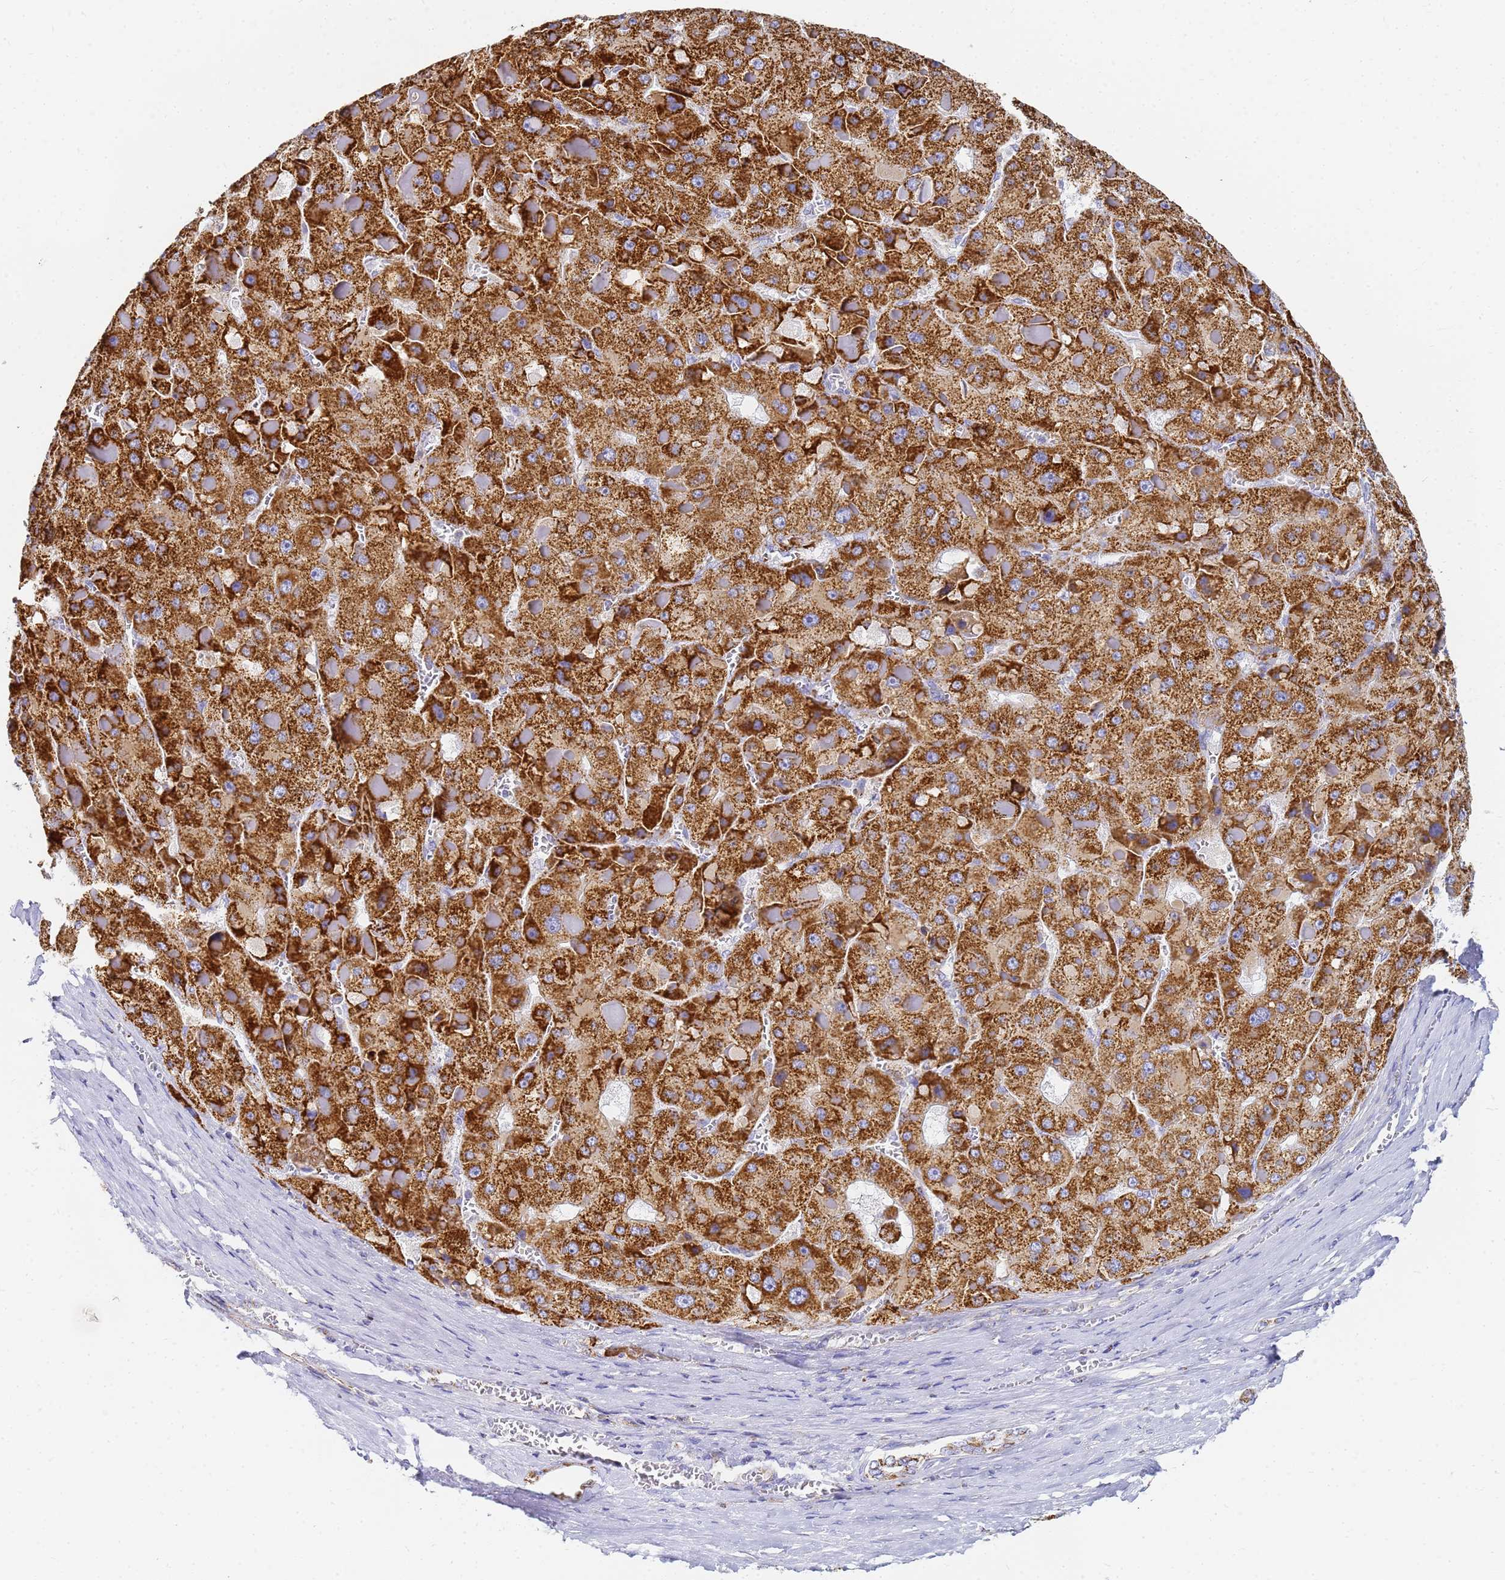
{"staining": {"intensity": "strong", "quantity": ">75%", "location": "cytoplasmic/membranous"}, "tissue": "liver cancer", "cell_type": "Tumor cells", "image_type": "cancer", "snomed": [{"axis": "morphology", "description": "Carcinoma, Hepatocellular, NOS"}, {"axis": "topography", "description": "Liver"}], "caption": "Tumor cells reveal high levels of strong cytoplasmic/membranous staining in approximately >75% of cells in human liver cancer.", "gene": "CNIH4", "patient": {"sex": "female", "age": 73}}